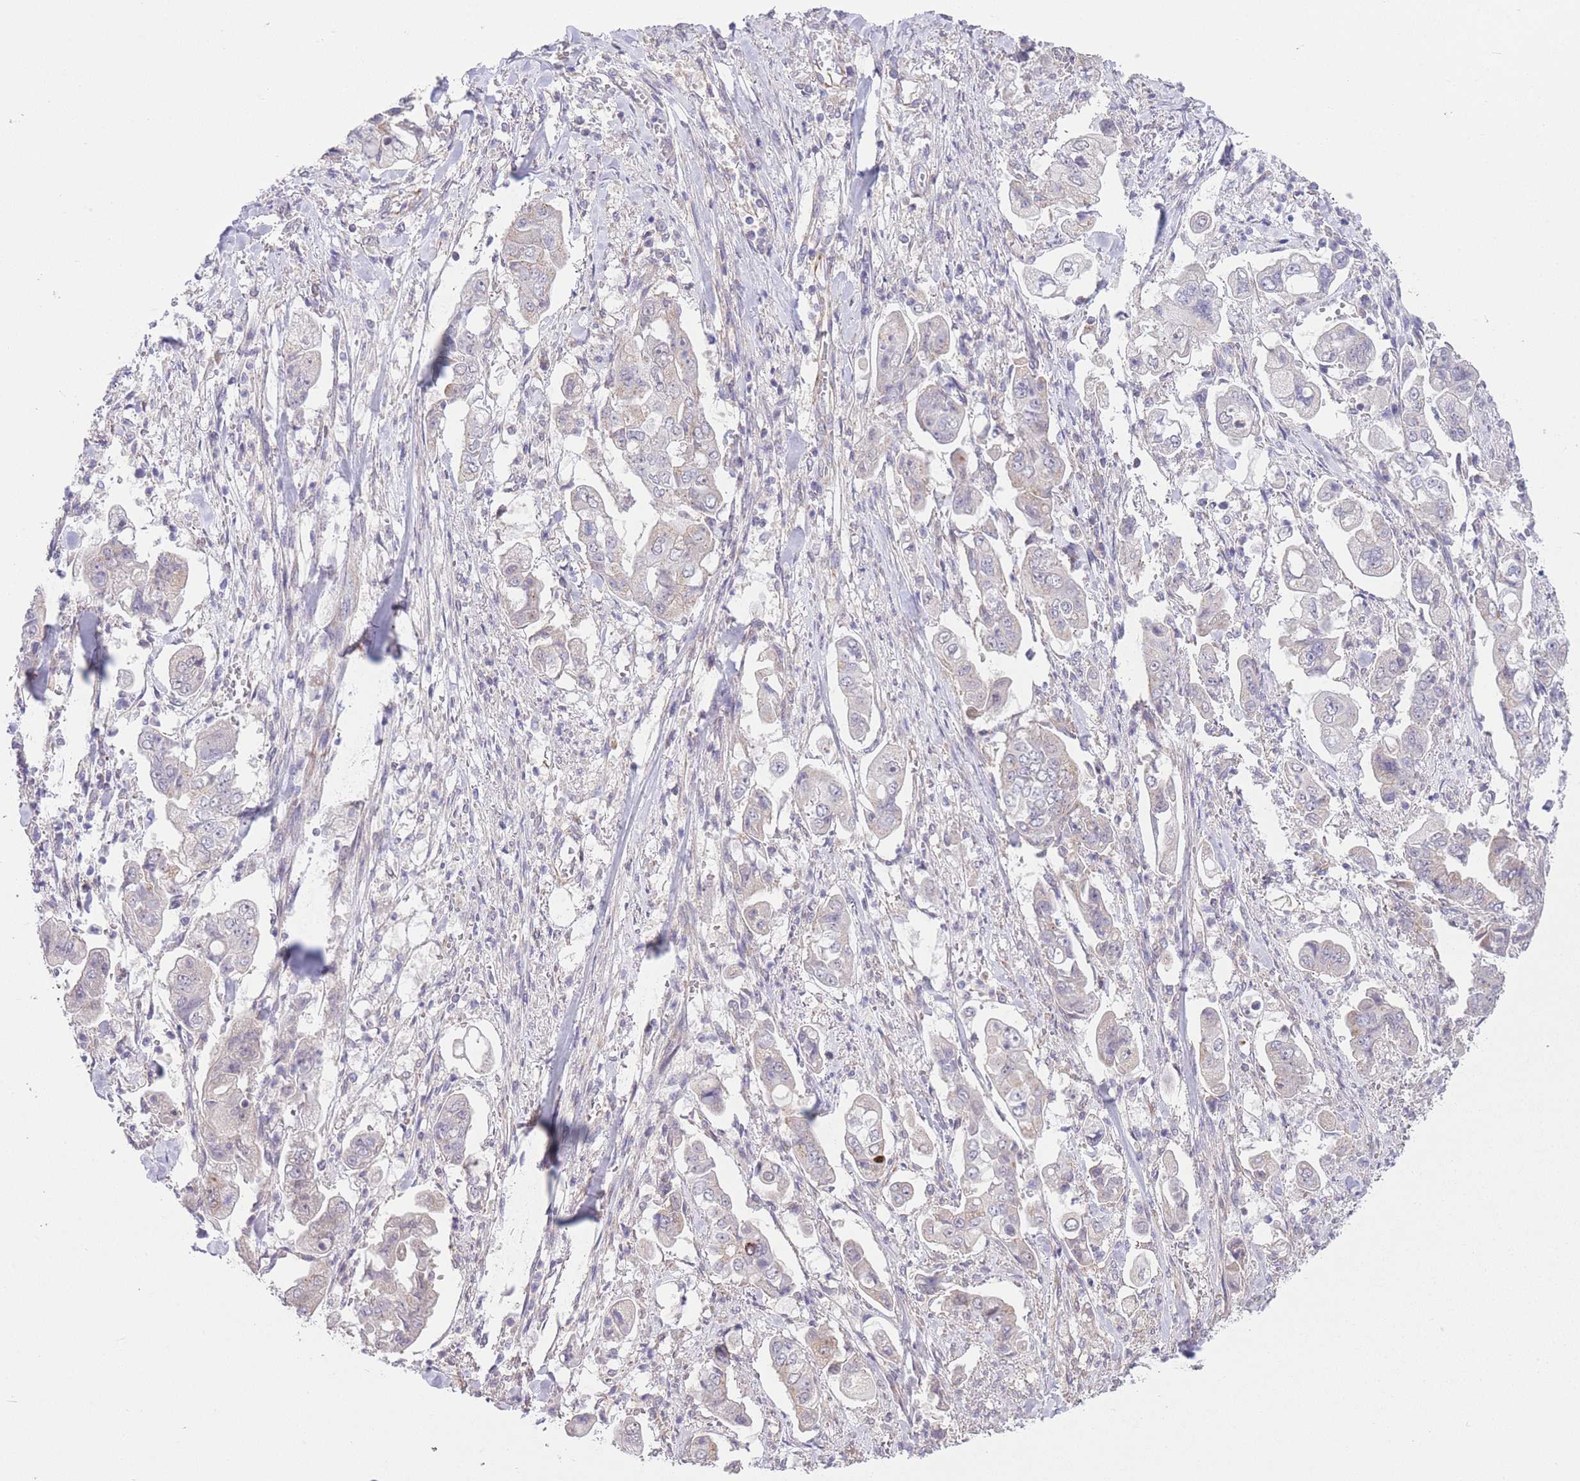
{"staining": {"intensity": "moderate", "quantity": "25%-75%", "location": "cytoplasmic/membranous"}, "tissue": "stomach cancer", "cell_type": "Tumor cells", "image_type": "cancer", "snomed": [{"axis": "morphology", "description": "Adenocarcinoma, NOS"}, {"axis": "topography", "description": "Stomach"}], "caption": "Stomach adenocarcinoma stained with a brown dye displays moderate cytoplasmic/membranous positive staining in about 25%-75% of tumor cells.", "gene": "CTBP1", "patient": {"sex": "male", "age": 62}}